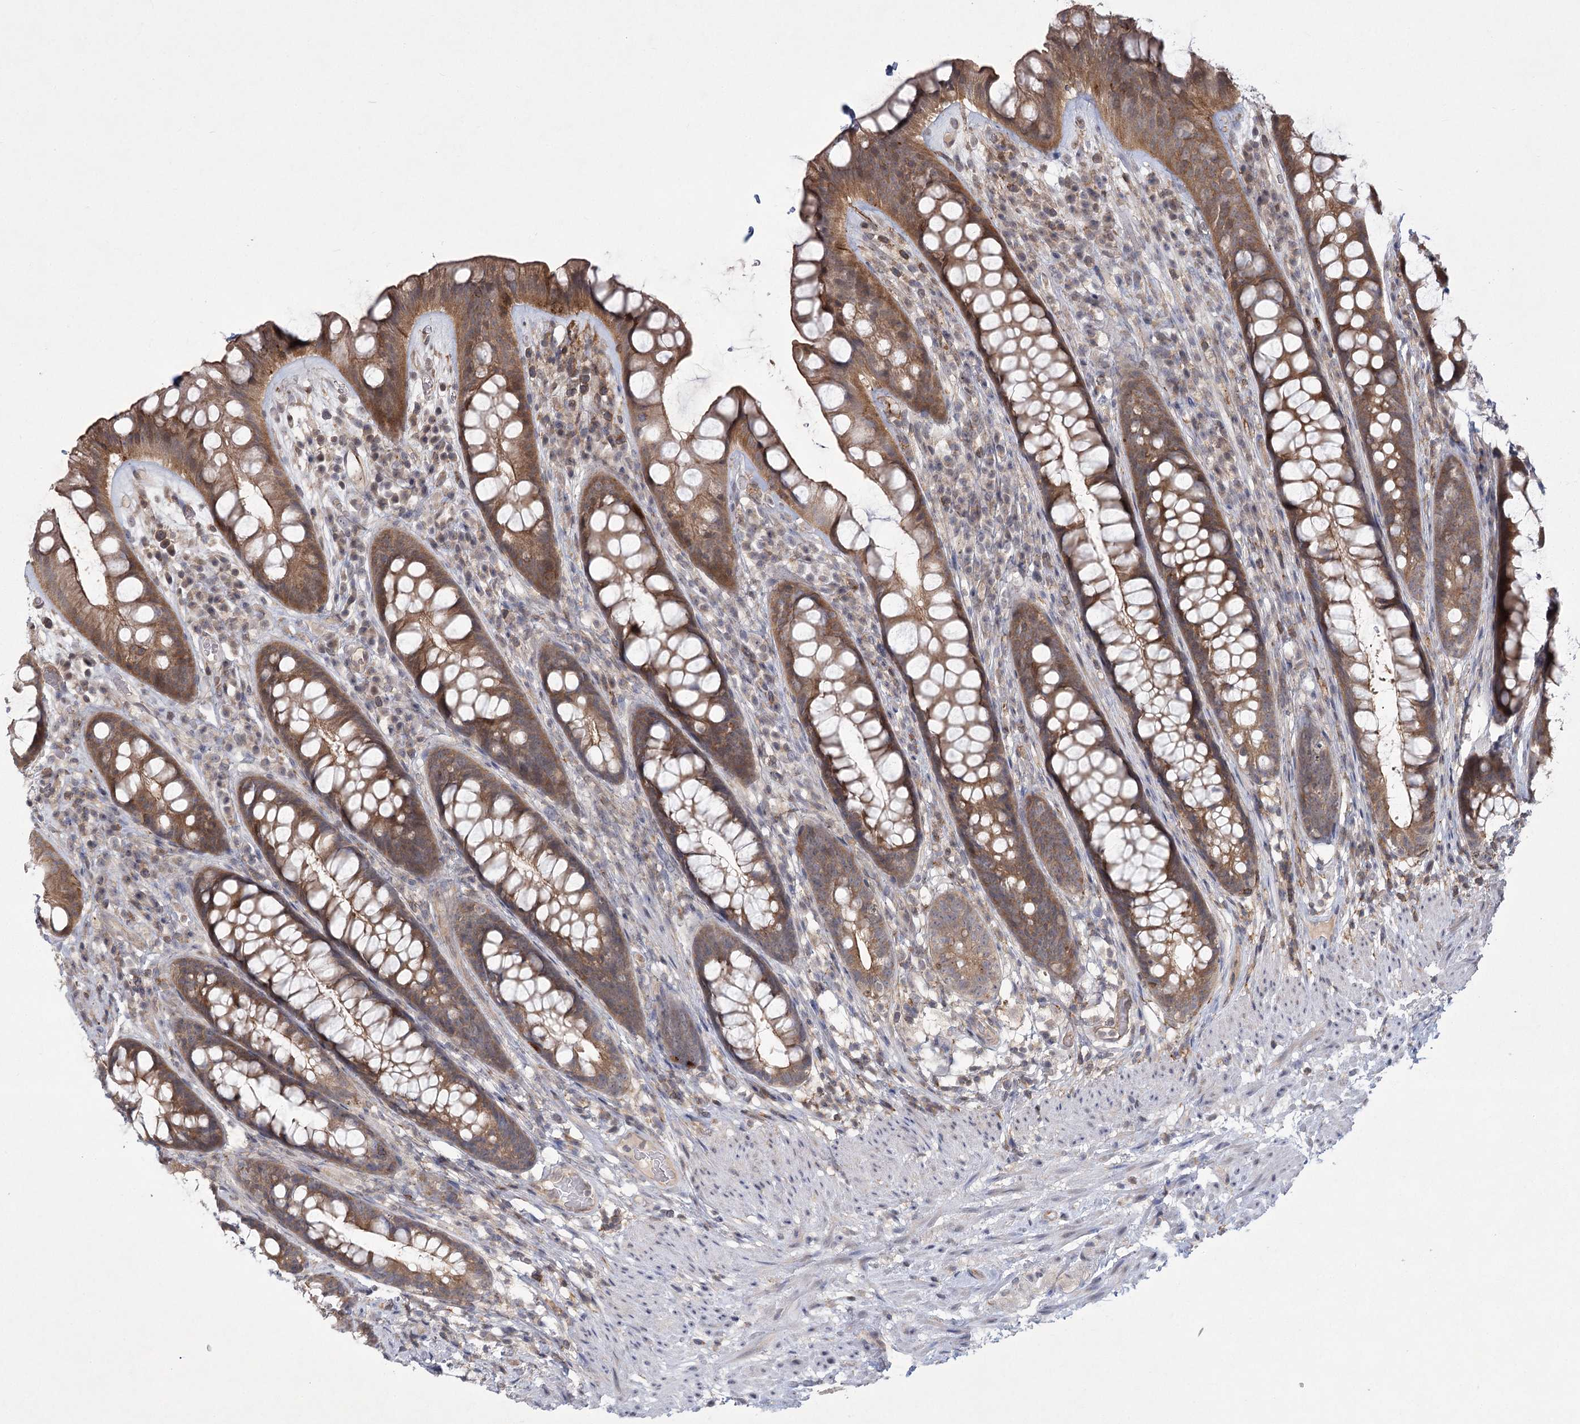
{"staining": {"intensity": "moderate", "quantity": ">75%", "location": "cytoplasmic/membranous"}, "tissue": "rectum", "cell_type": "Glandular cells", "image_type": "normal", "snomed": [{"axis": "morphology", "description": "Normal tissue, NOS"}, {"axis": "topography", "description": "Rectum"}], "caption": "Rectum stained with DAB (3,3'-diaminobenzidine) immunohistochemistry displays medium levels of moderate cytoplasmic/membranous staining in about >75% of glandular cells. The protein is shown in brown color, while the nuclei are stained blue.", "gene": "MEPE", "patient": {"sex": "male", "age": 74}}